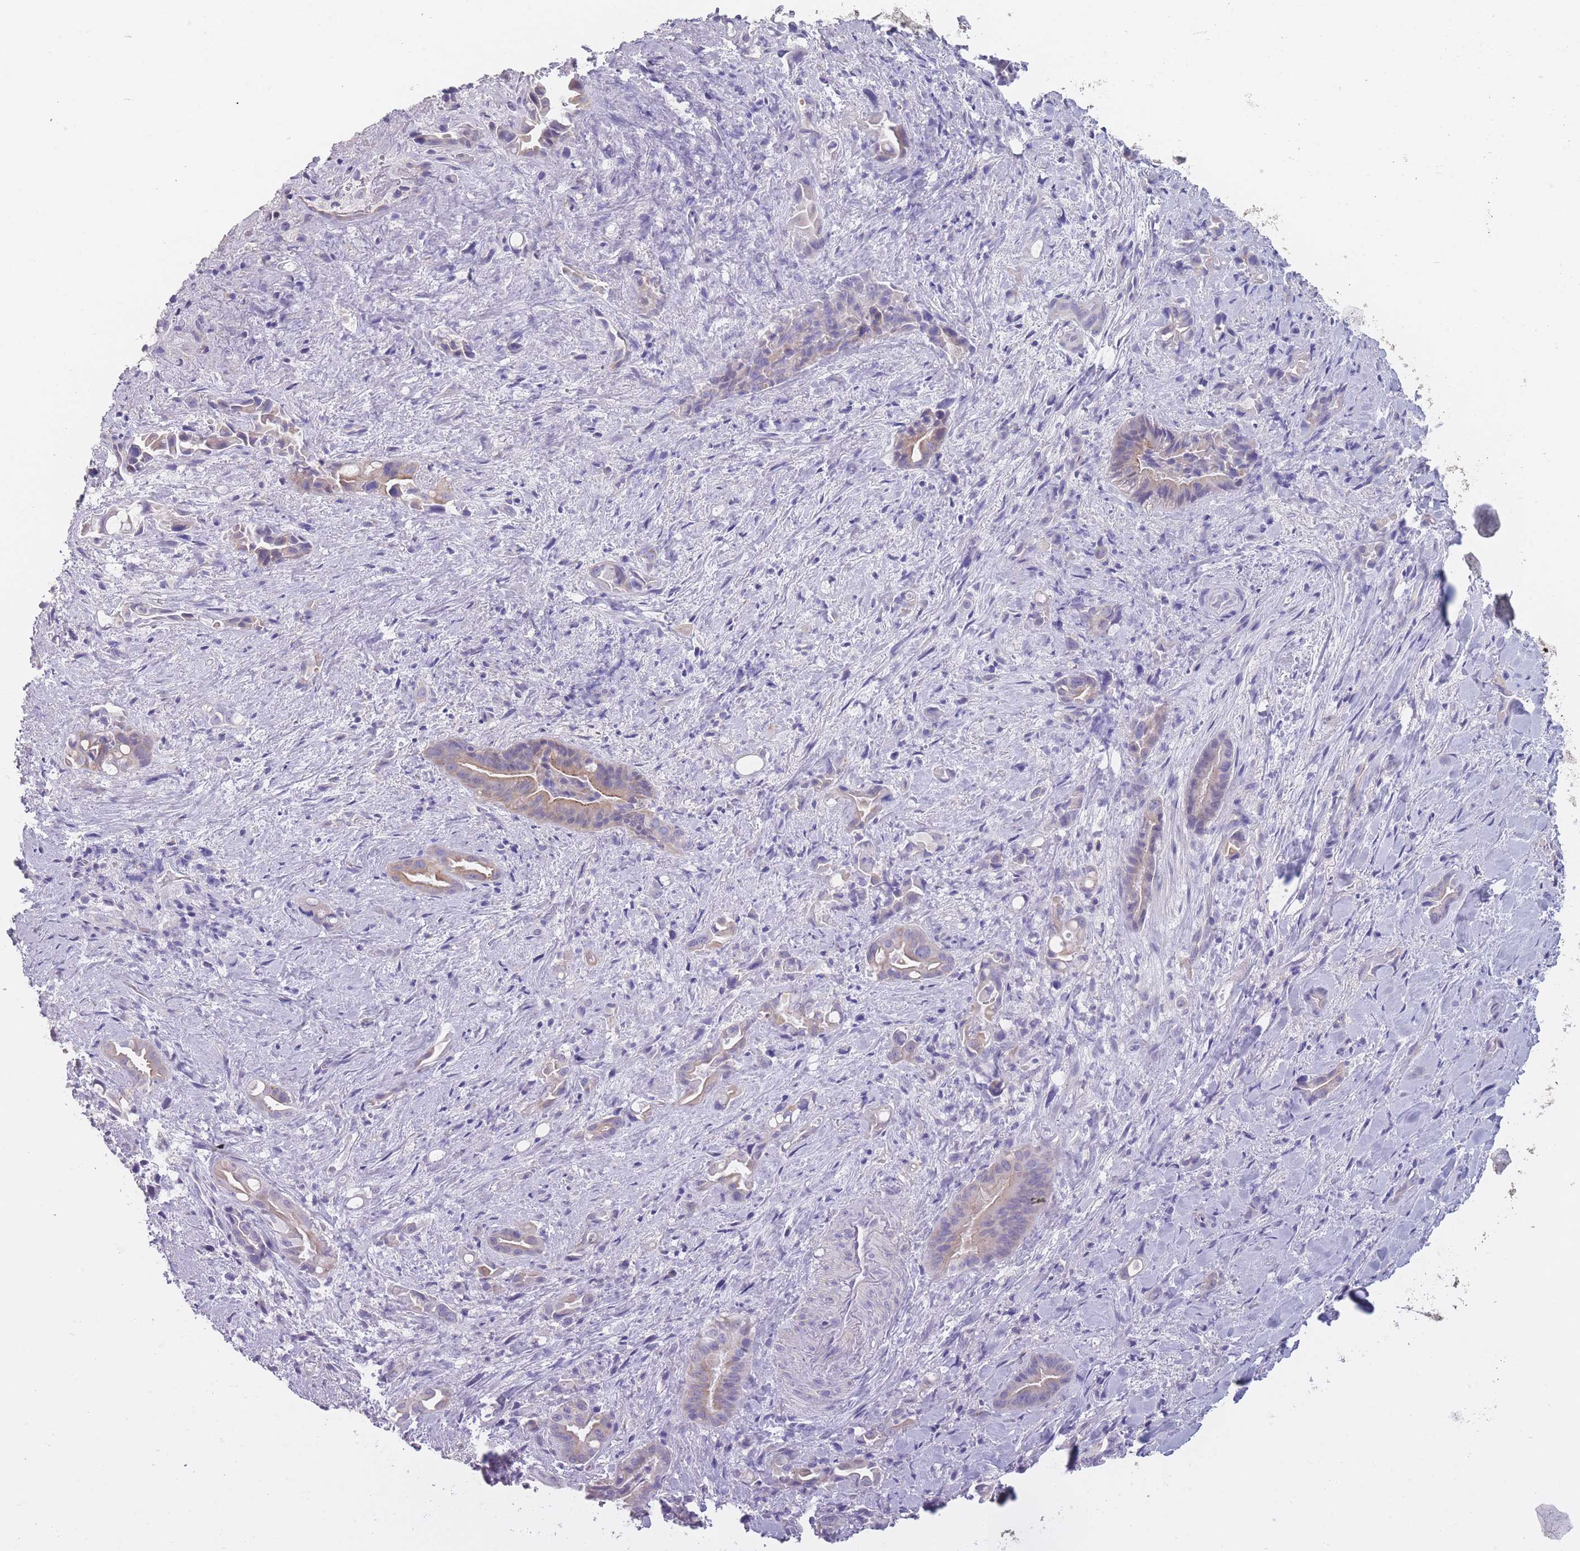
{"staining": {"intensity": "weak", "quantity": "25%-75%", "location": "cytoplasmic/membranous"}, "tissue": "liver cancer", "cell_type": "Tumor cells", "image_type": "cancer", "snomed": [{"axis": "morphology", "description": "Cholangiocarcinoma"}, {"axis": "topography", "description": "Liver"}], "caption": "A brown stain labels weak cytoplasmic/membranous staining of a protein in human liver cancer tumor cells.", "gene": "DCANP1", "patient": {"sex": "female", "age": 68}}